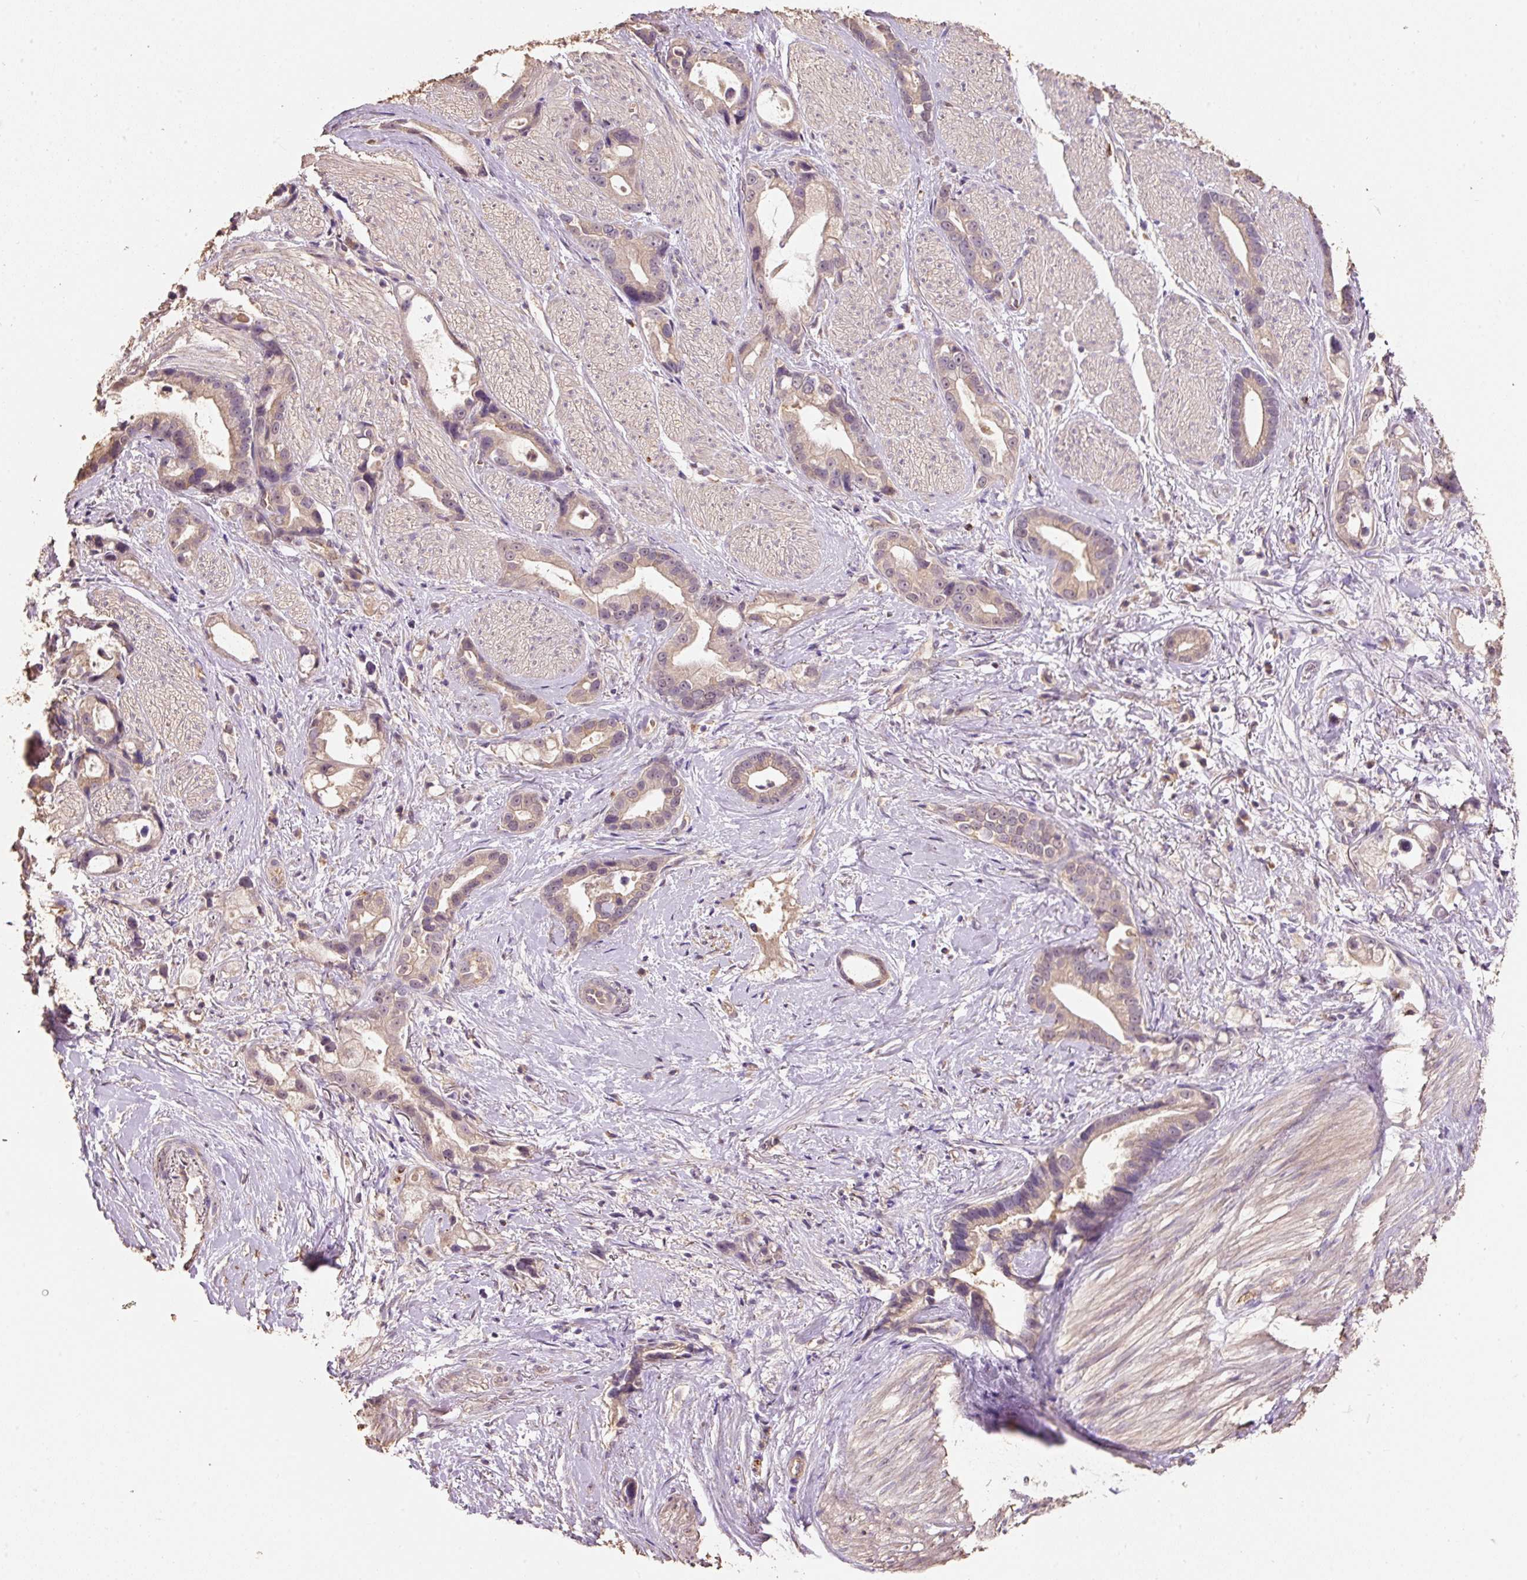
{"staining": {"intensity": "weak", "quantity": ">75%", "location": "cytoplasmic/membranous"}, "tissue": "stomach cancer", "cell_type": "Tumor cells", "image_type": "cancer", "snomed": [{"axis": "morphology", "description": "Adenocarcinoma, NOS"}, {"axis": "topography", "description": "Stomach"}], "caption": "There is low levels of weak cytoplasmic/membranous staining in tumor cells of stomach cancer, as demonstrated by immunohistochemical staining (brown color).", "gene": "HERC2", "patient": {"sex": "male", "age": 55}}